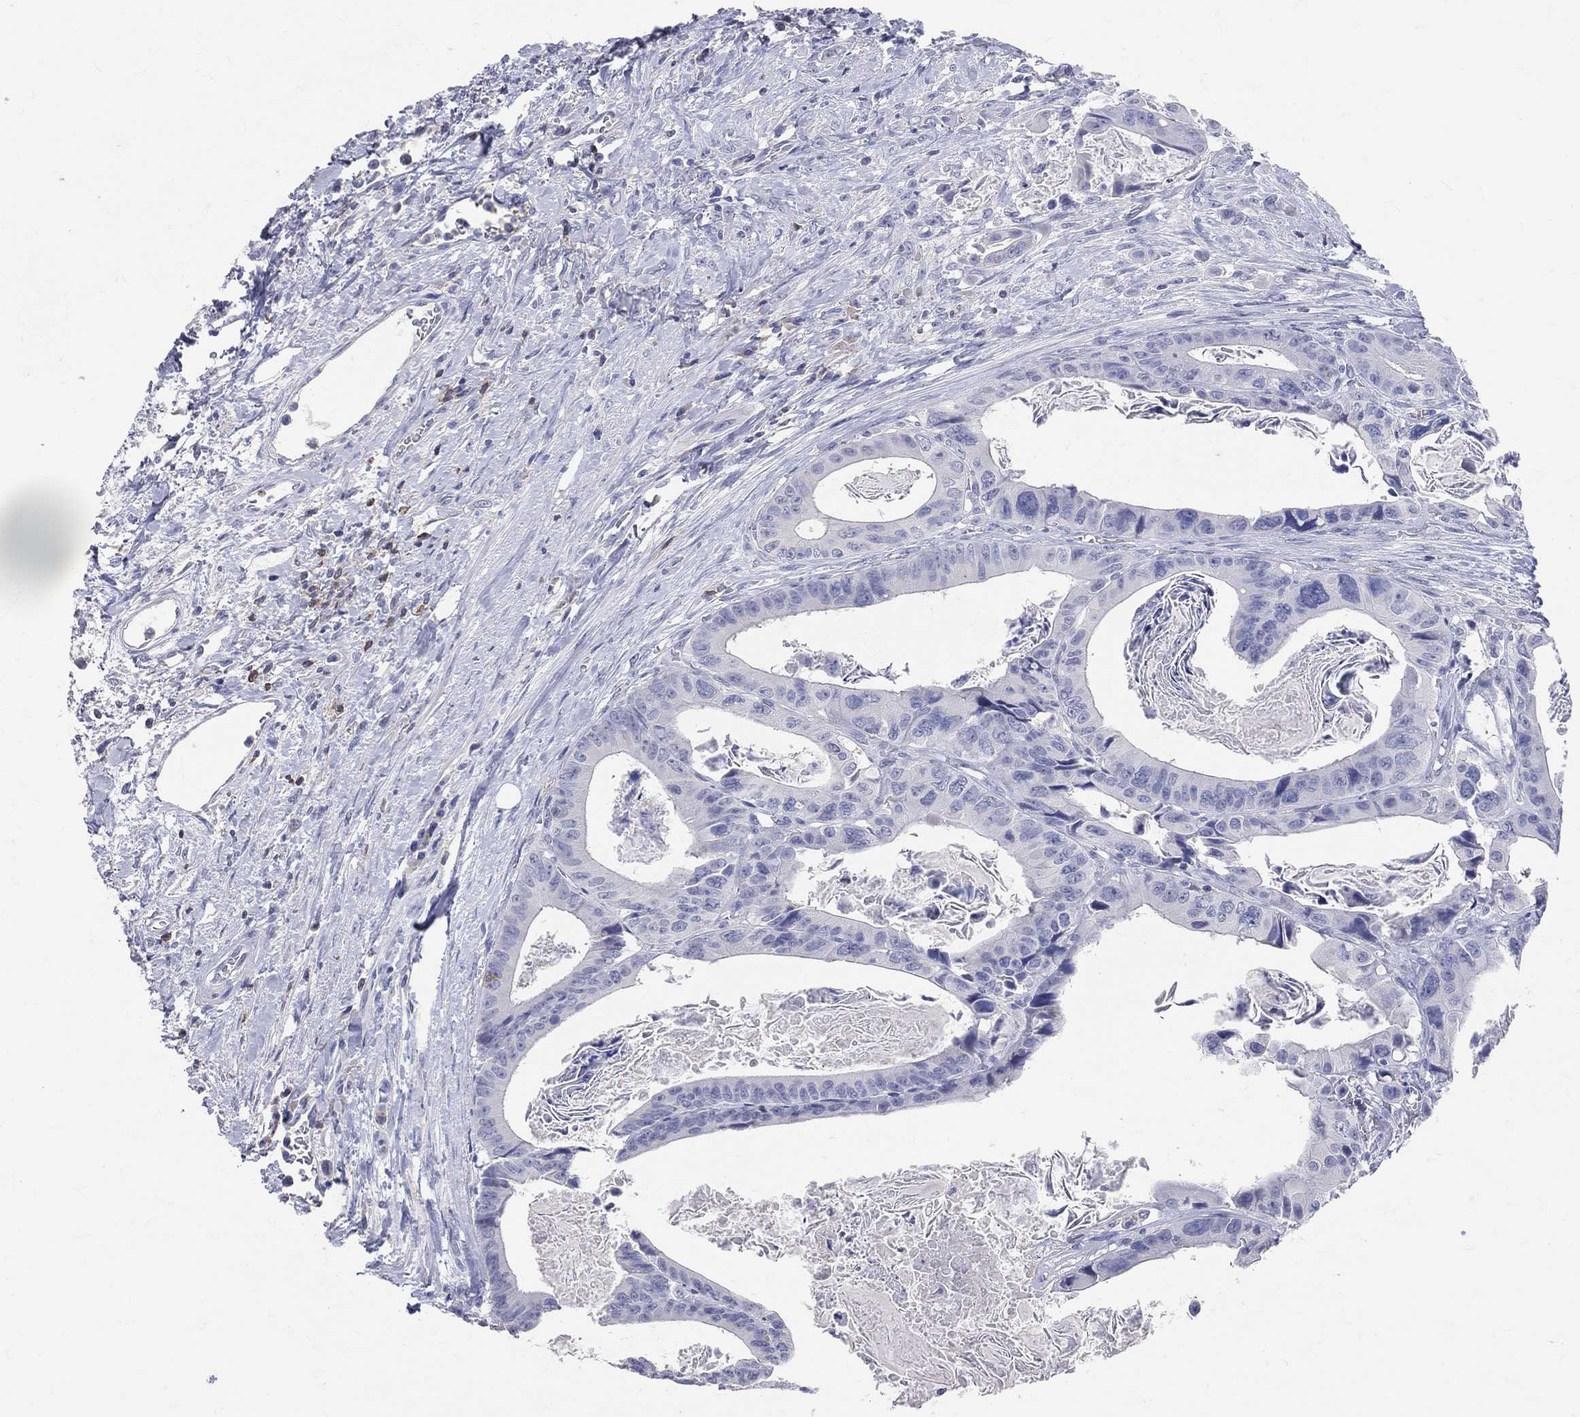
{"staining": {"intensity": "negative", "quantity": "none", "location": "none"}, "tissue": "colorectal cancer", "cell_type": "Tumor cells", "image_type": "cancer", "snomed": [{"axis": "morphology", "description": "Adenocarcinoma, NOS"}, {"axis": "topography", "description": "Rectum"}], "caption": "Immunohistochemical staining of human adenocarcinoma (colorectal) exhibits no significant expression in tumor cells. Nuclei are stained in blue.", "gene": "LAT", "patient": {"sex": "male", "age": 64}}